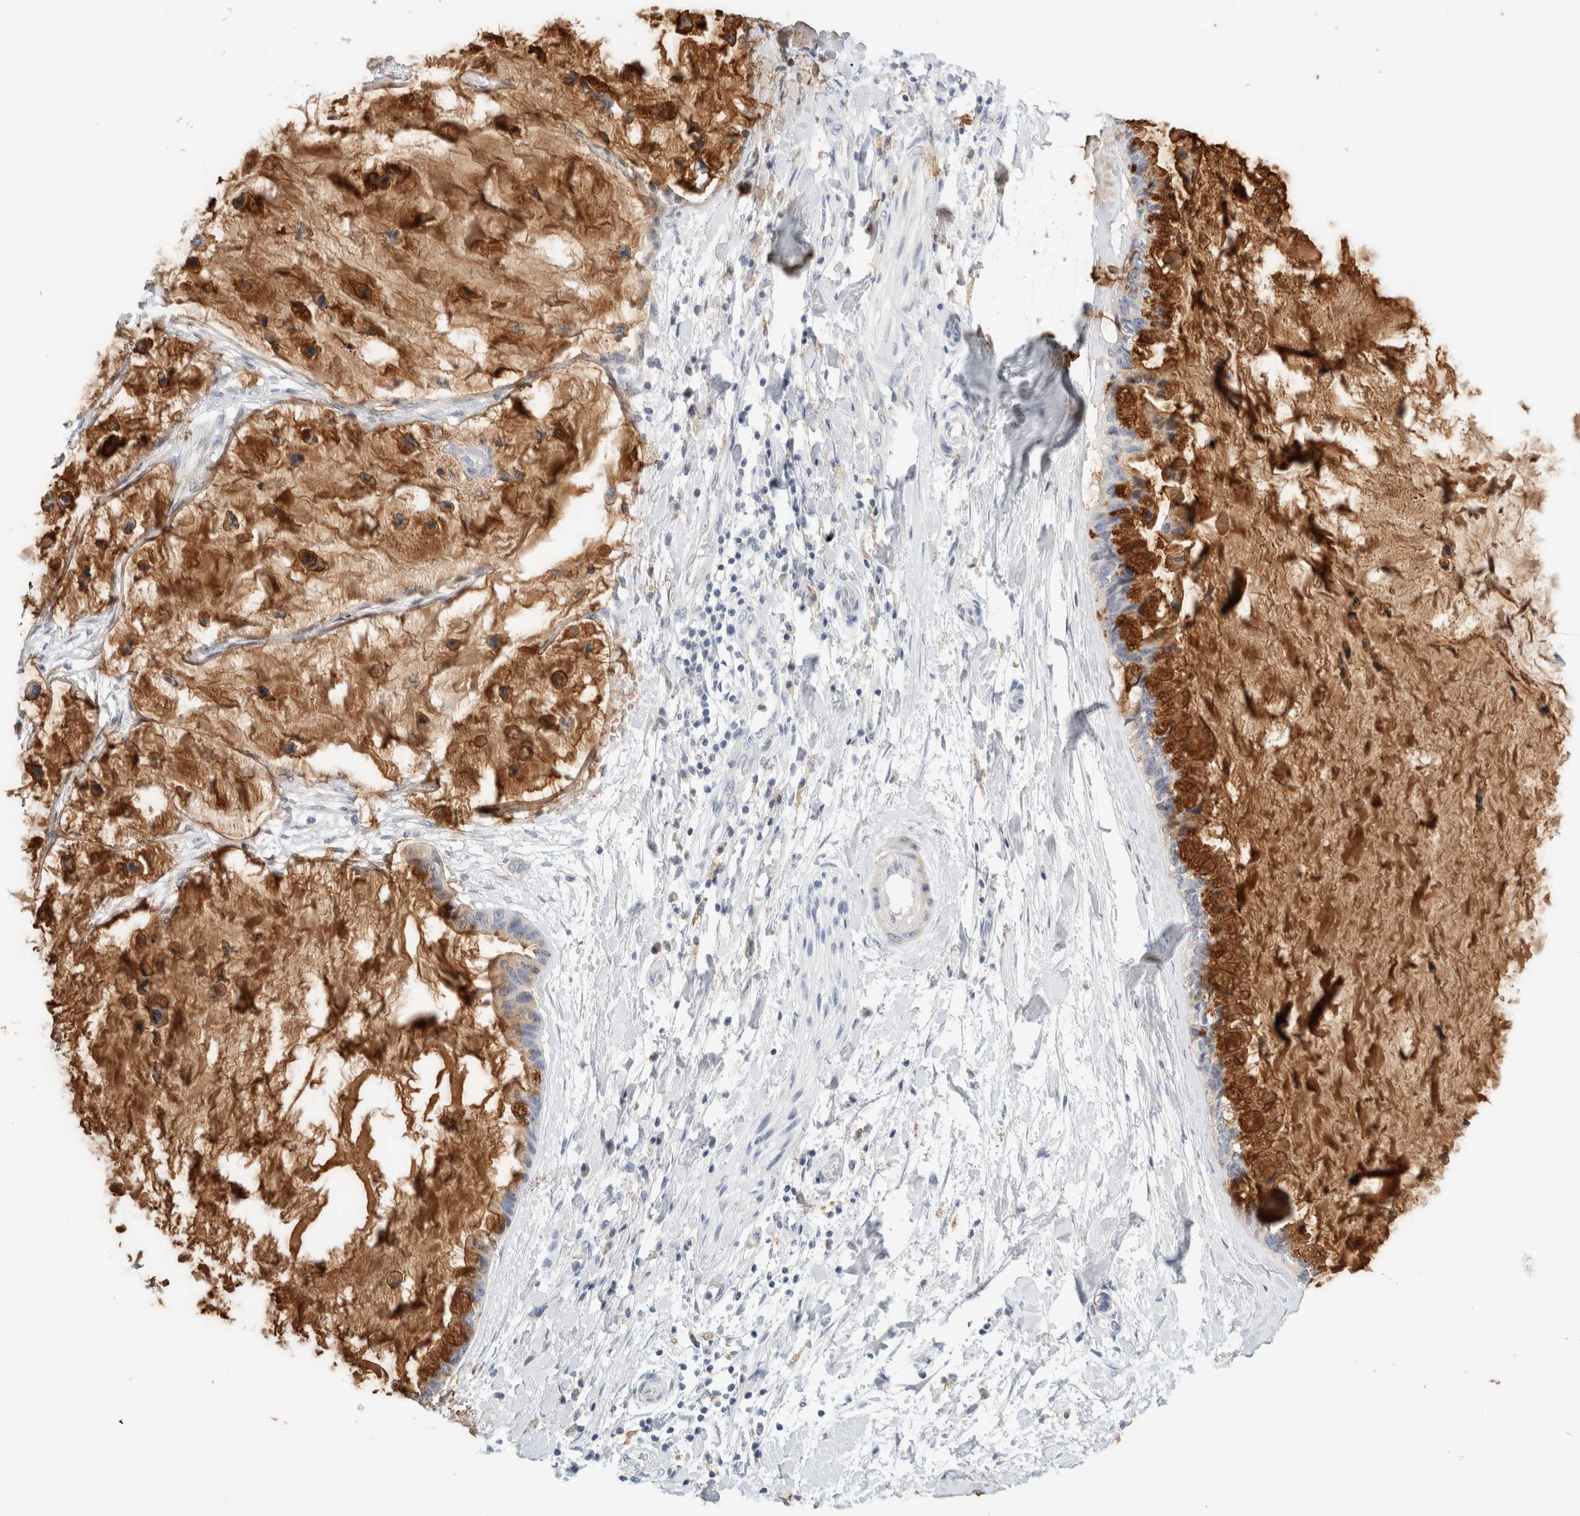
{"staining": {"intensity": "strong", "quantity": ">75%", "location": "cytoplasmic/membranous"}, "tissue": "ovarian cancer", "cell_type": "Tumor cells", "image_type": "cancer", "snomed": [{"axis": "morphology", "description": "Cystadenocarcinoma, mucinous, NOS"}, {"axis": "topography", "description": "Ovary"}], "caption": "Immunohistochemistry (IHC) staining of ovarian mucinous cystadenocarcinoma, which reveals high levels of strong cytoplasmic/membranous staining in approximately >75% of tumor cells indicating strong cytoplasmic/membranous protein expression. The staining was performed using DAB (3,3'-diaminobenzidine) (brown) for protein detection and nuclei were counterstained in hematoxylin (blue).", "gene": "ADAM30", "patient": {"sex": "female", "age": 39}}